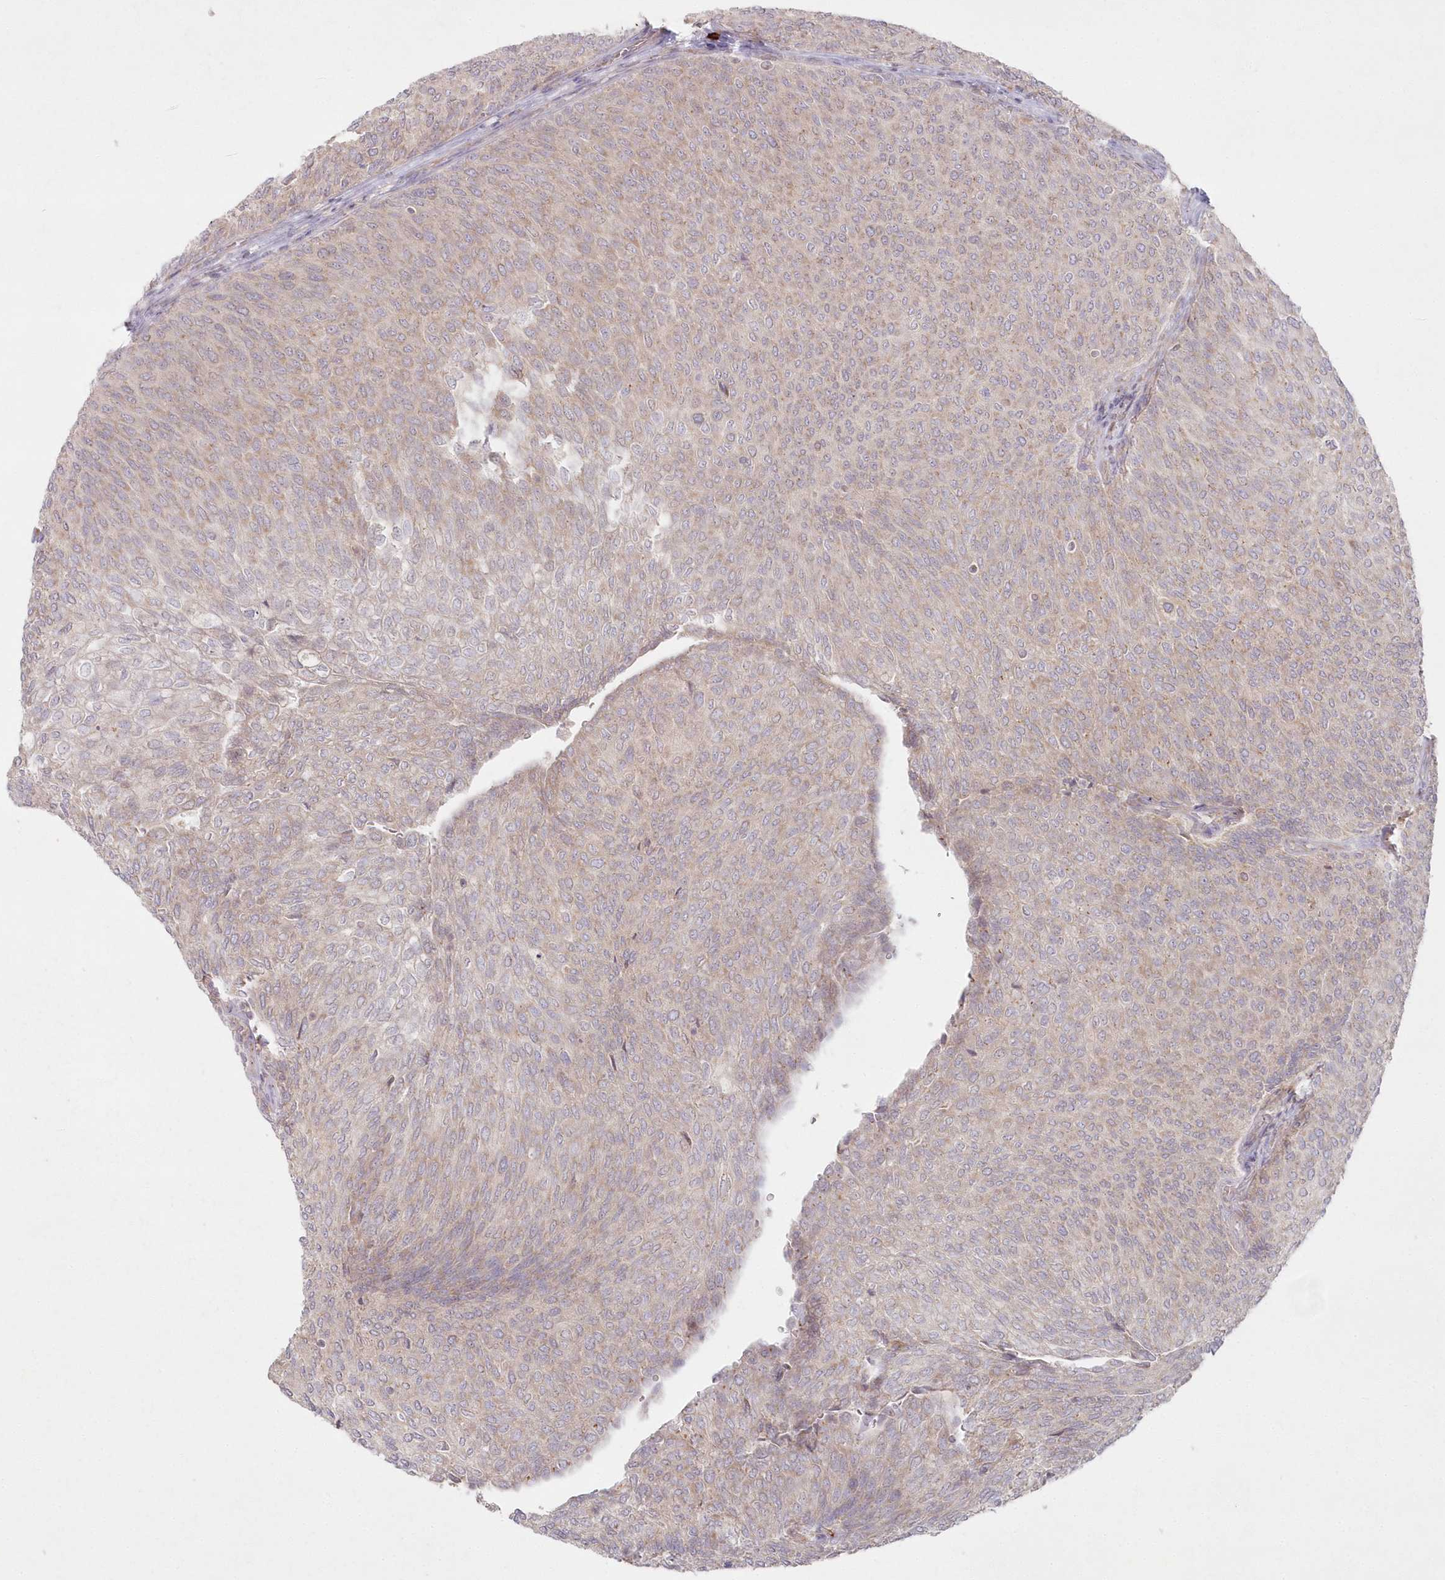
{"staining": {"intensity": "weak", "quantity": "25%-75%", "location": "cytoplasmic/membranous"}, "tissue": "urothelial cancer", "cell_type": "Tumor cells", "image_type": "cancer", "snomed": [{"axis": "morphology", "description": "Urothelial carcinoma, Low grade"}, {"axis": "topography", "description": "Urinary bladder"}], "caption": "IHC (DAB (3,3'-diaminobenzidine)) staining of urothelial cancer reveals weak cytoplasmic/membranous protein expression in approximately 25%-75% of tumor cells. The staining is performed using DAB (3,3'-diaminobenzidine) brown chromogen to label protein expression. The nuclei are counter-stained blue using hematoxylin.", "gene": "ARSB", "patient": {"sex": "female", "age": 79}}